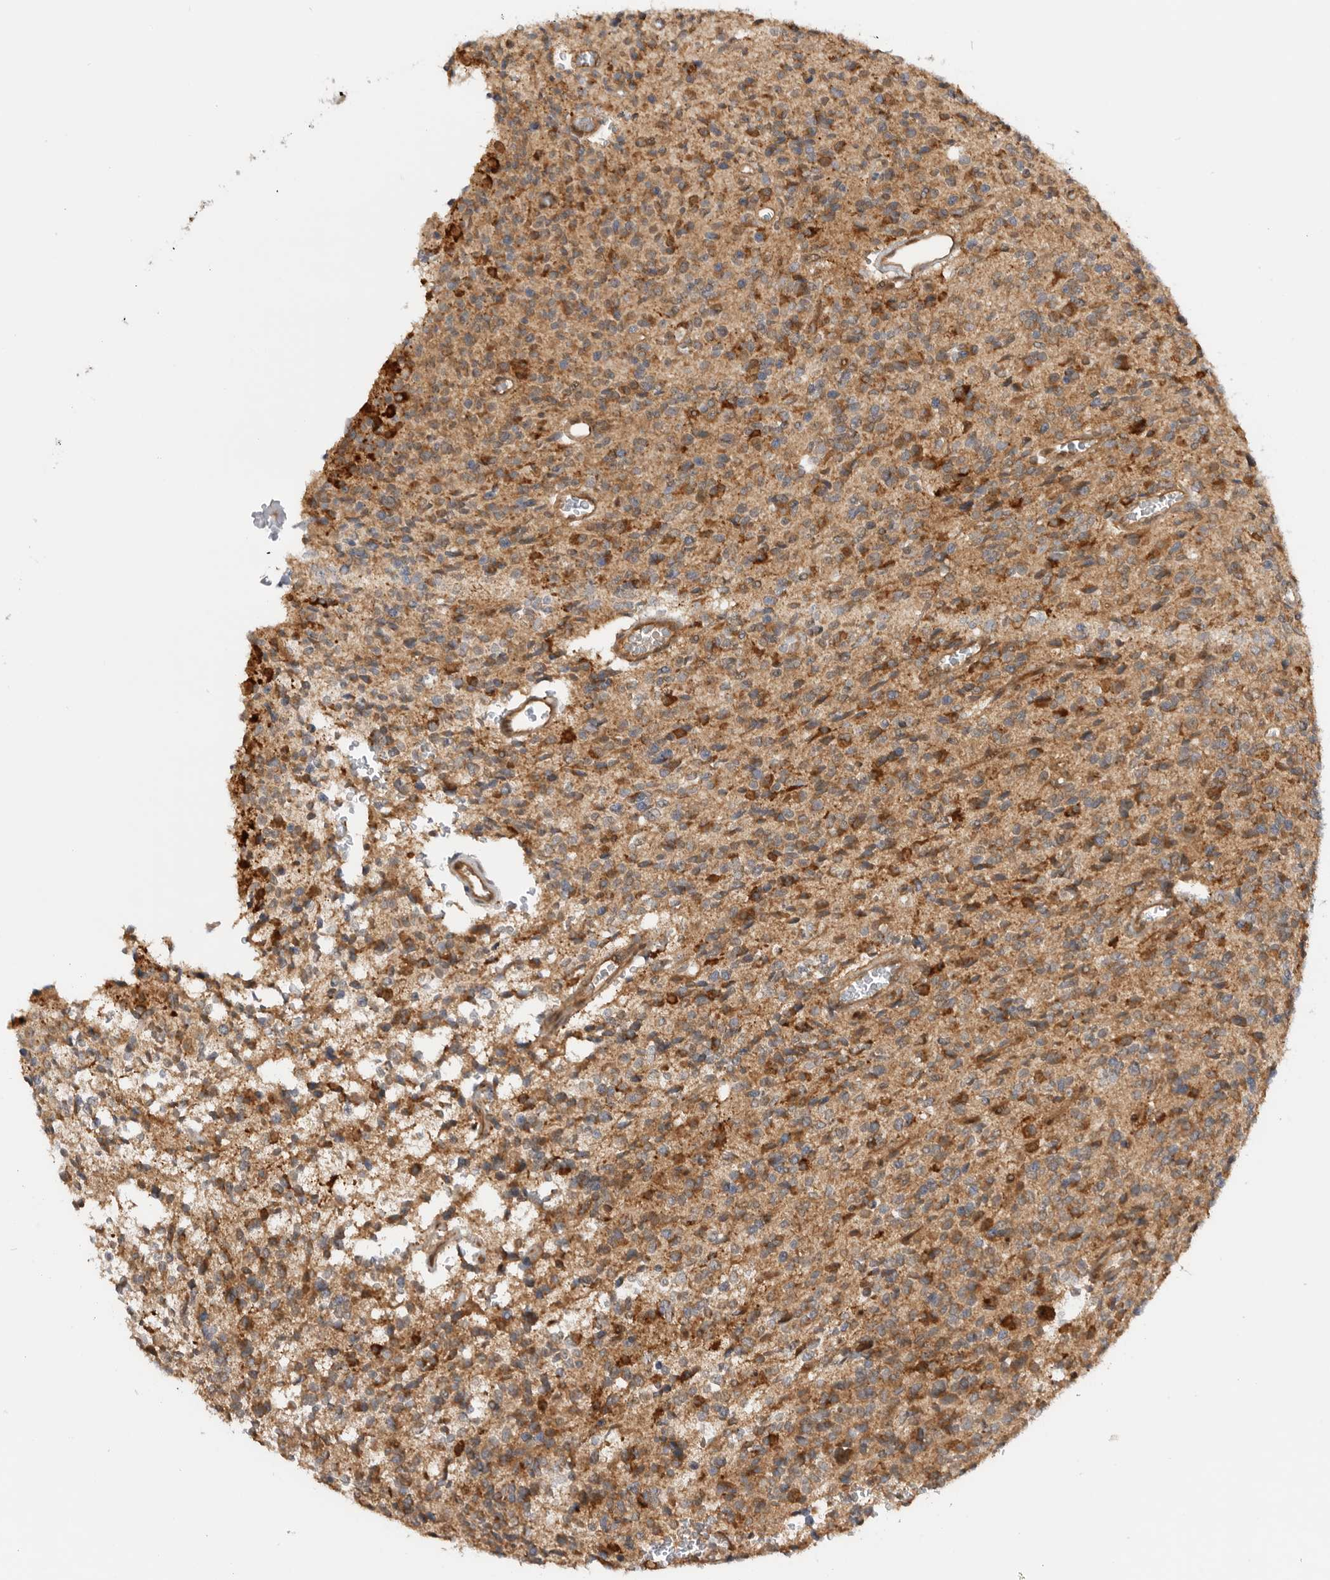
{"staining": {"intensity": "strong", "quantity": ">75%", "location": "cytoplasmic/membranous"}, "tissue": "glioma", "cell_type": "Tumor cells", "image_type": "cancer", "snomed": [{"axis": "morphology", "description": "Glioma, malignant, High grade"}, {"axis": "topography", "description": "Brain"}], "caption": "This is a histology image of IHC staining of glioma, which shows strong positivity in the cytoplasmic/membranous of tumor cells.", "gene": "DCAF8", "patient": {"sex": "male", "age": 34}}